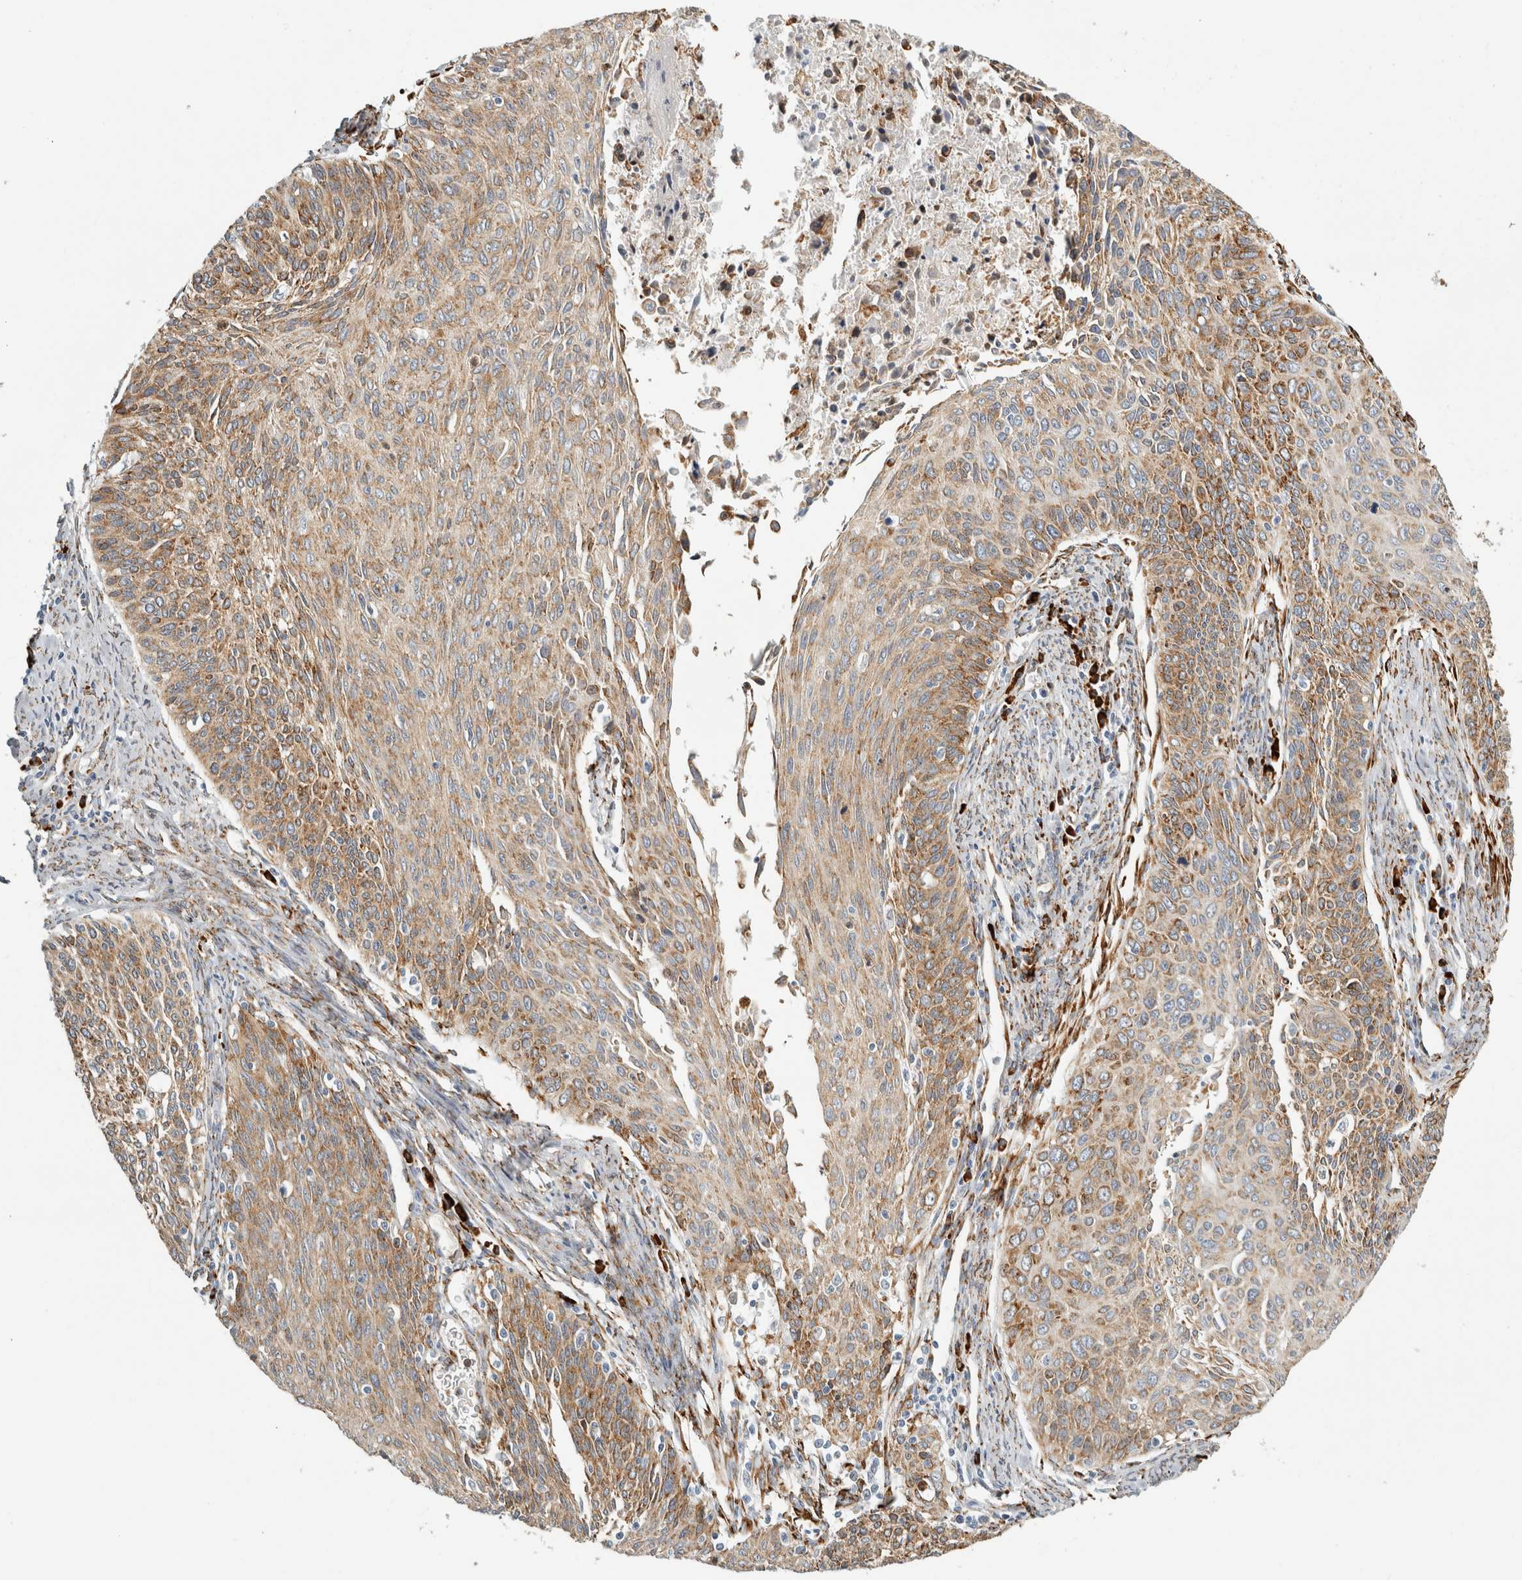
{"staining": {"intensity": "moderate", "quantity": ">75%", "location": "cytoplasmic/membranous"}, "tissue": "cervical cancer", "cell_type": "Tumor cells", "image_type": "cancer", "snomed": [{"axis": "morphology", "description": "Squamous cell carcinoma, NOS"}, {"axis": "topography", "description": "Cervix"}], "caption": "This is a micrograph of IHC staining of squamous cell carcinoma (cervical), which shows moderate positivity in the cytoplasmic/membranous of tumor cells.", "gene": "OSTN", "patient": {"sex": "female", "age": 55}}